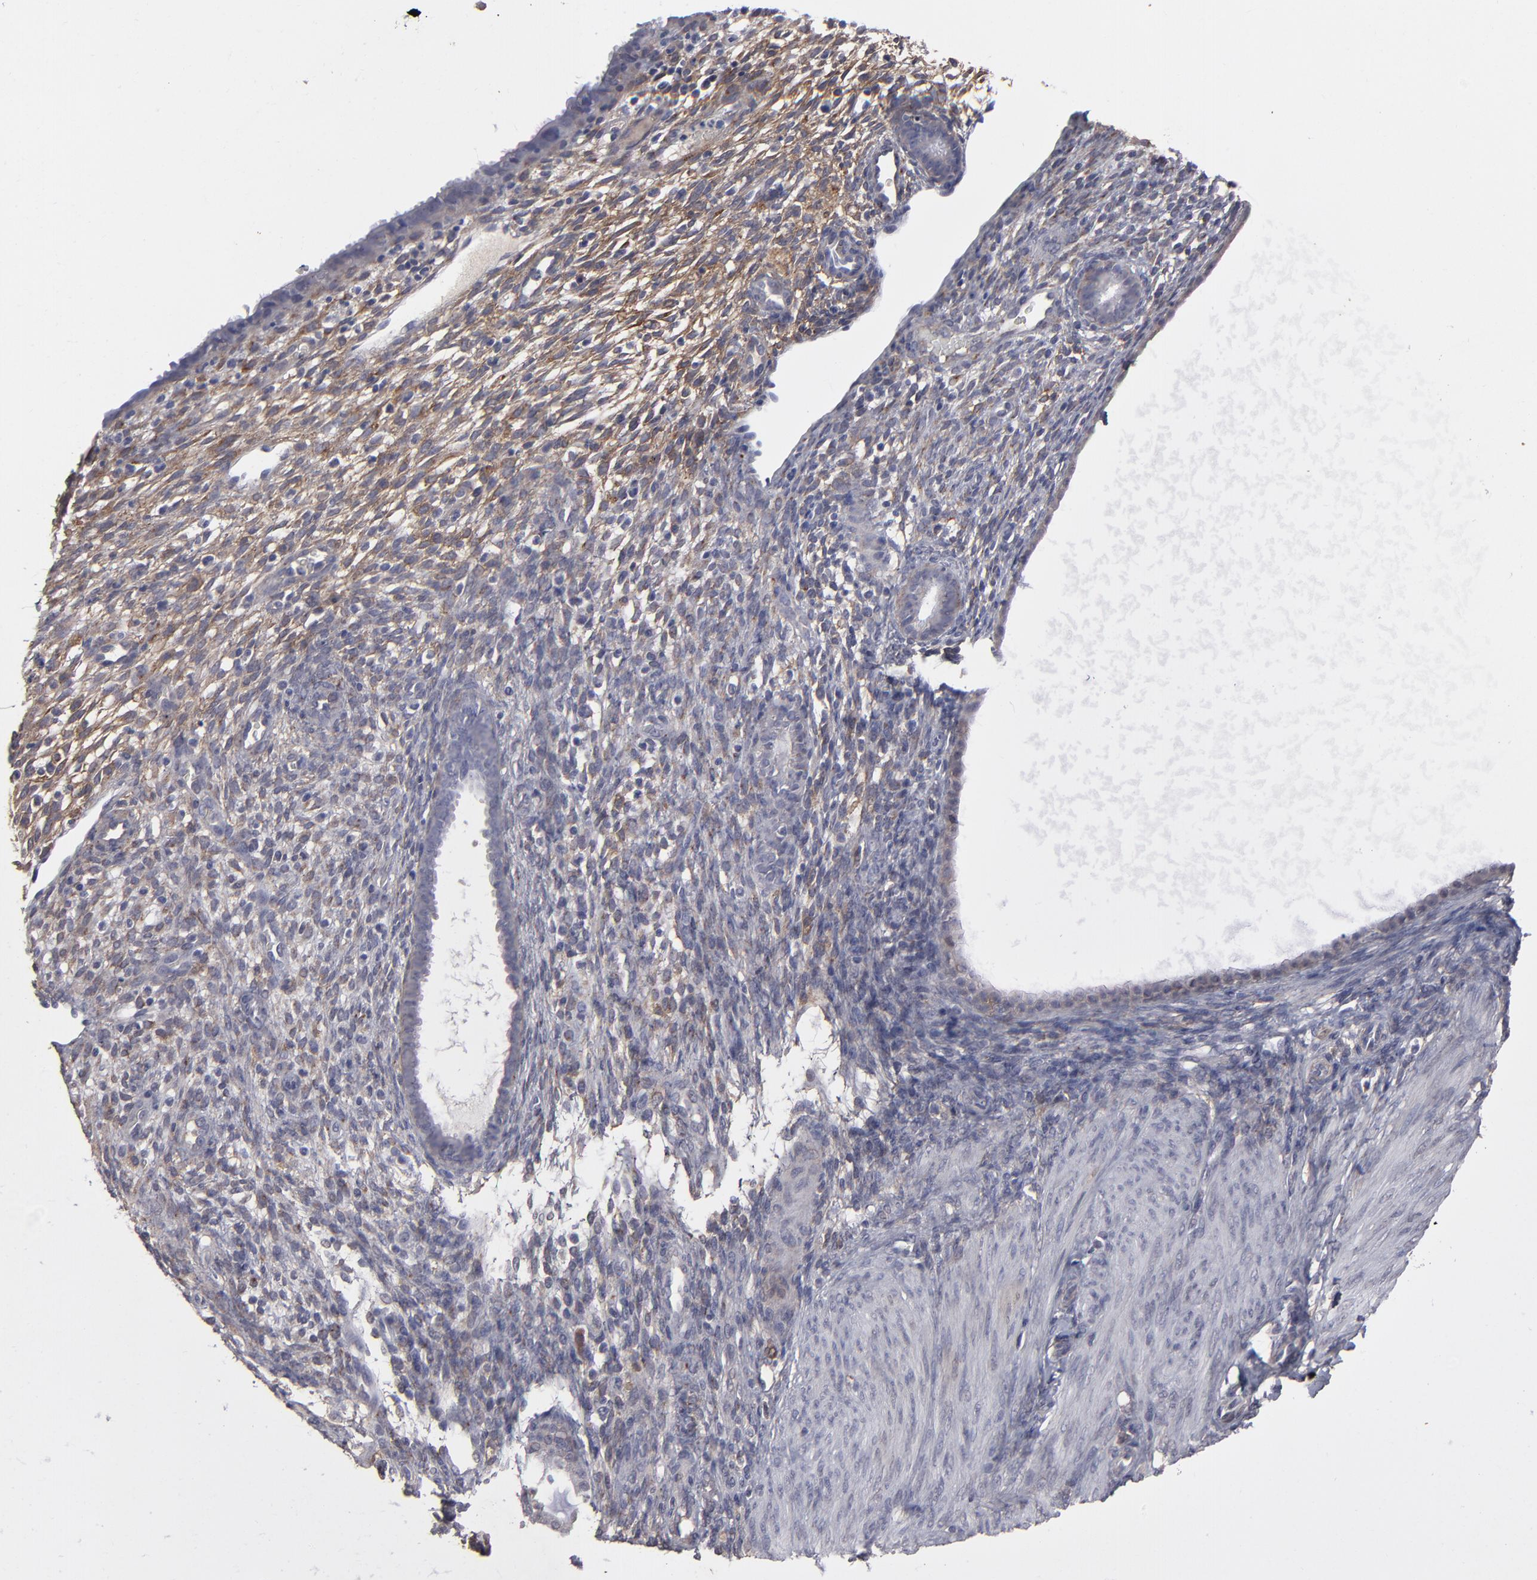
{"staining": {"intensity": "weak", "quantity": "25%-75%", "location": "cytoplasmic/membranous"}, "tissue": "endometrium", "cell_type": "Cells in endometrial stroma", "image_type": "normal", "snomed": [{"axis": "morphology", "description": "Normal tissue, NOS"}, {"axis": "topography", "description": "Endometrium"}], "caption": "A brown stain highlights weak cytoplasmic/membranous staining of a protein in cells in endometrial stroma of normal human endometrium.", "gene": "ITGB5", "patient": {"sex": "female", "age": 72}}